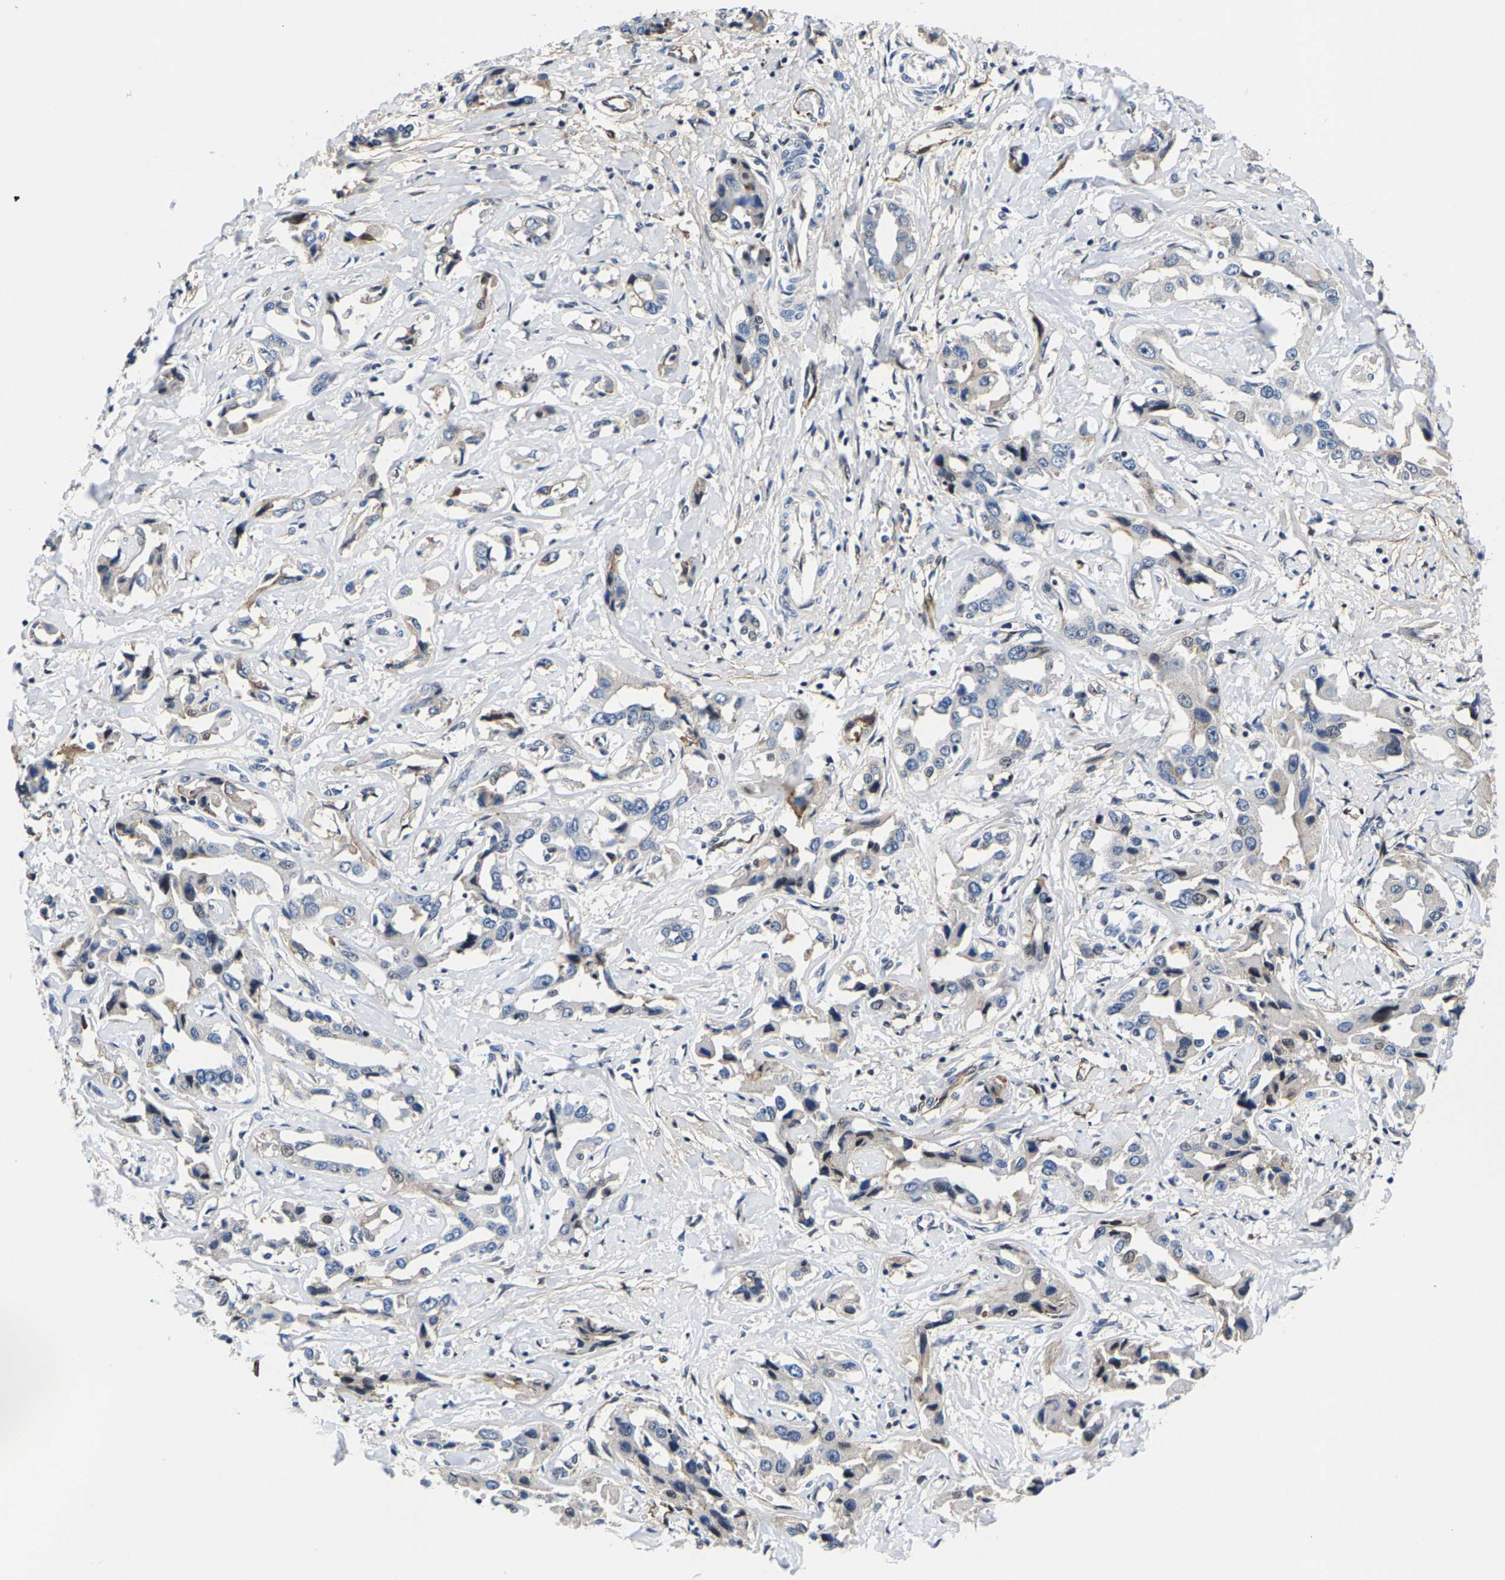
{"staining": {"intensity": "negative", "quantity": "none", "location": "none"}, "tissue": "liver cancer", "cell_type": "Tumor cells", "image_type": "cancer", "snomed": [{"axis": "morphology", "description": "Cholangiocarcinoma"}, {"axis": "topography", "description": "Liver"}], "caption": "Micrograph shows no protein positivity in tumor cells of liver cancer tissue.", "gene": "GTPBP10", "patient": {"sex": "male", "age": 59}}